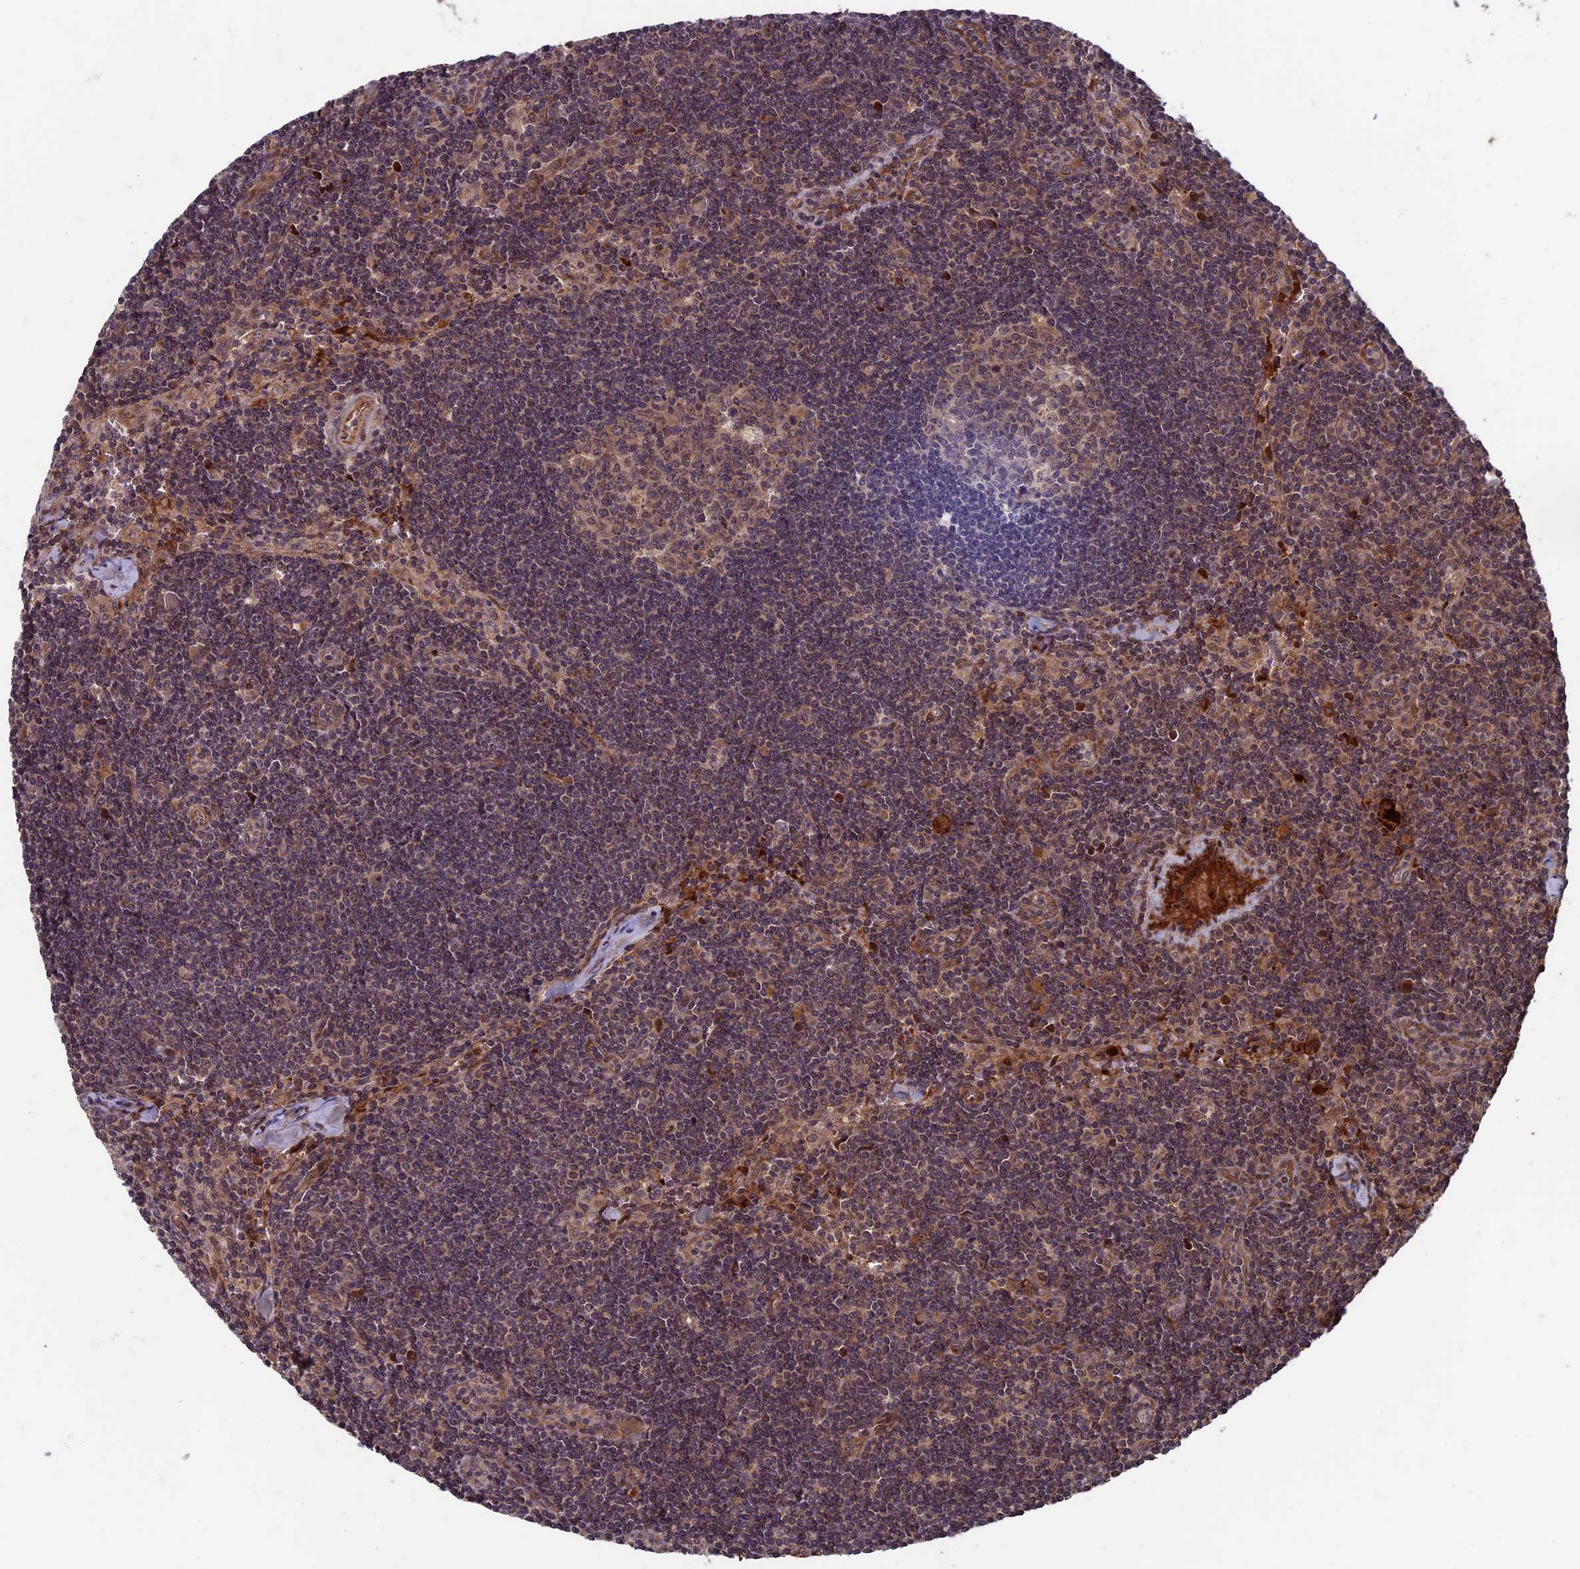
{"staining": {"intensity": "moderate", "quantity": ">75%", "location": "cytoplasmic/membranous,nuclear"}, "tissue": "lymph node", "cell_type": "Germinal center cells", "image_type": "normal", "snomed": [{"axis": "morphology", "description": "Normal tissue, NOS"}, {"axis": "topography", "description": "Lymph node"}], "caption": "A micrograph showing moderate cytoplasmic/membranous,nuclear staining in approximately >75% of germinal center cells in benign lymph node, as visualized by brown immunohistochemical staining.", "gene": "RCCD1", "patient": {"sex": "female", "age": 32}}